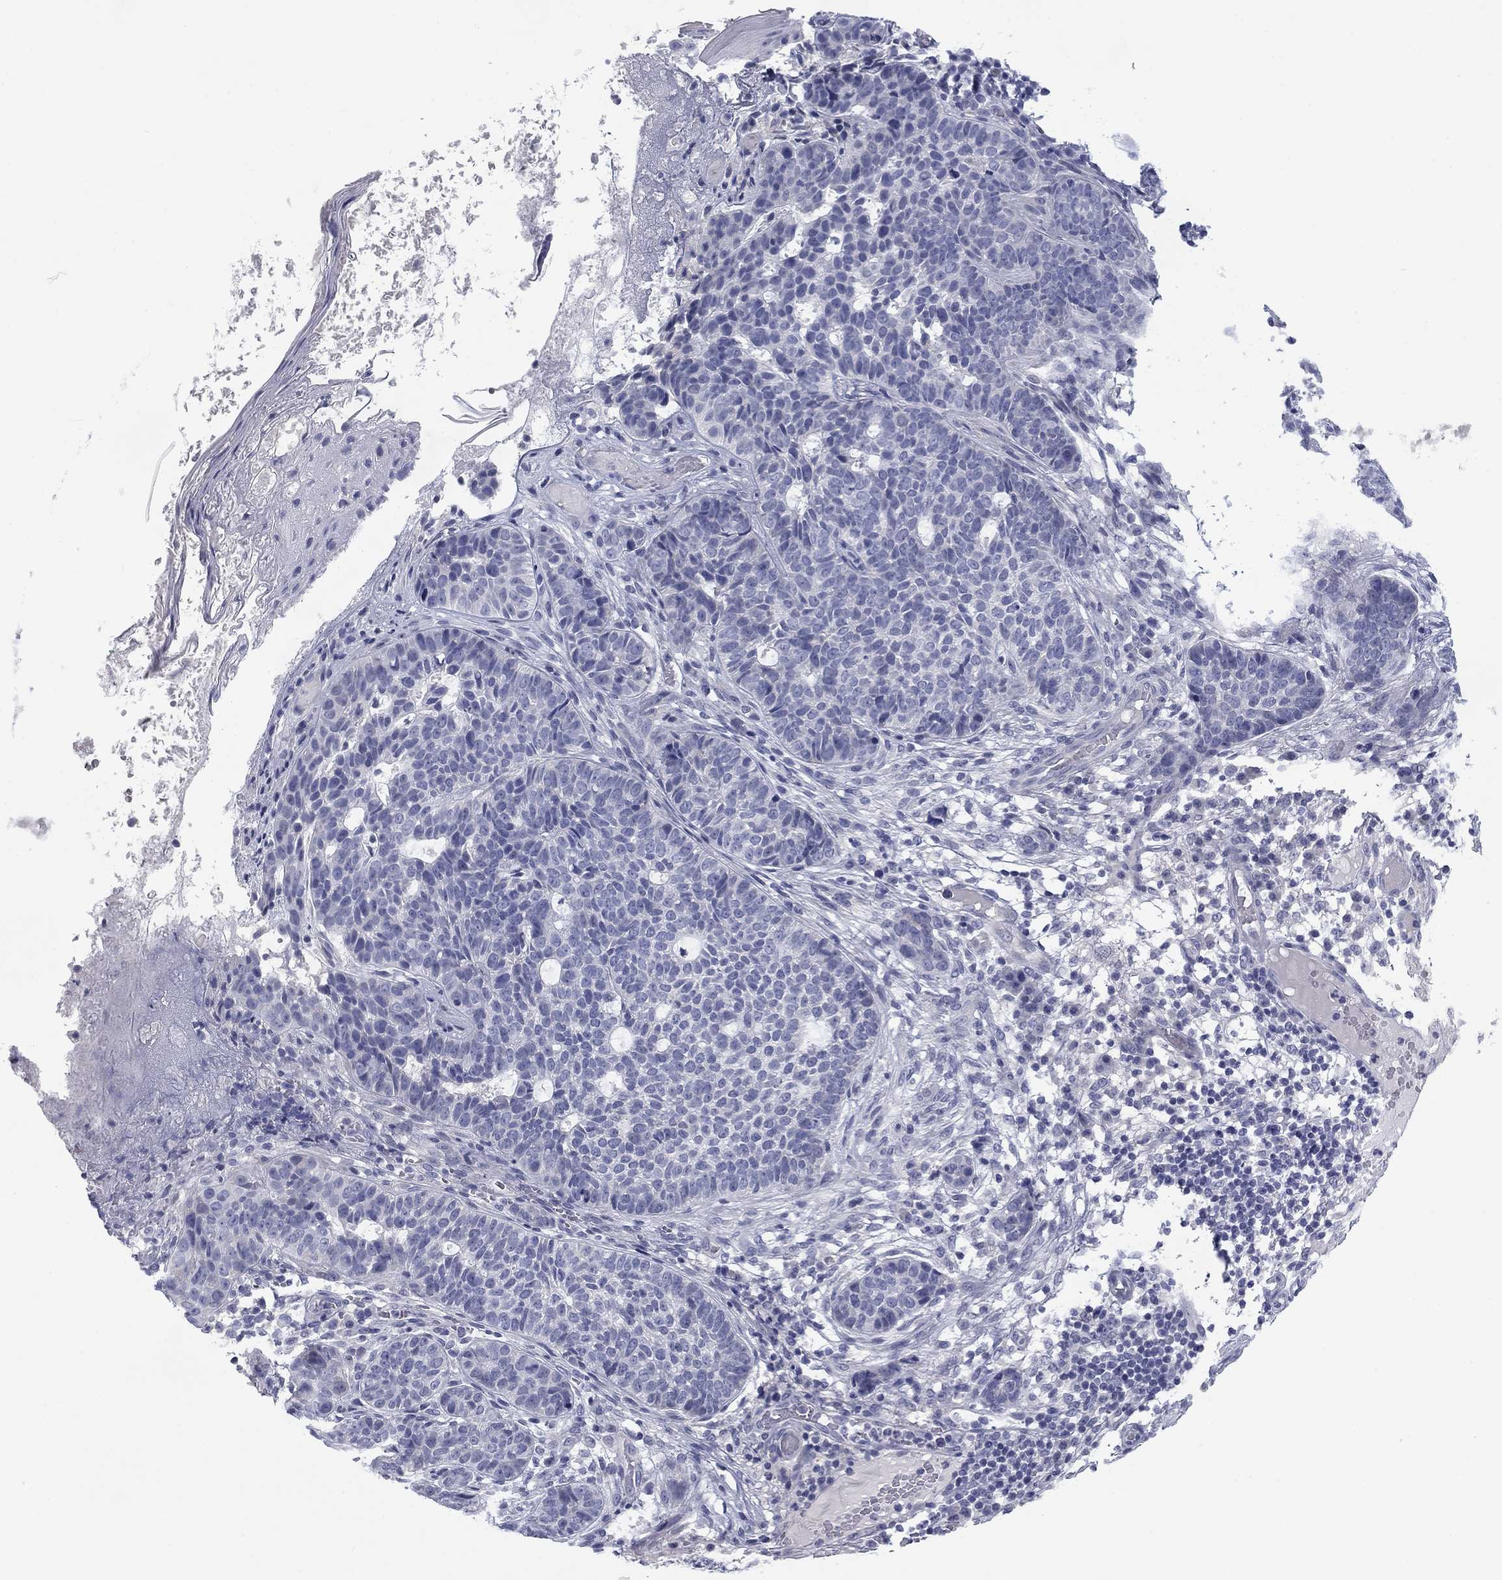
{"staining": {"intensity": "negative", "quantity": "none", "location": "none"}, "tissue": "skin cancer", "cell_type": "Tumor cells", "image_type": "cancer", "snomed": [{"axis": "morphology", "description": "Basal cell carcinoma"}, {"axis": "topography", "description": "Skin"}], "caption": "IHC photomicrograph of human basal cell carcinoma (skin) stained for a protein (brown), which reveals no expression in tumor cells.", "gene": "CALB1", "patient": {"sex": "female", "age": 69}}